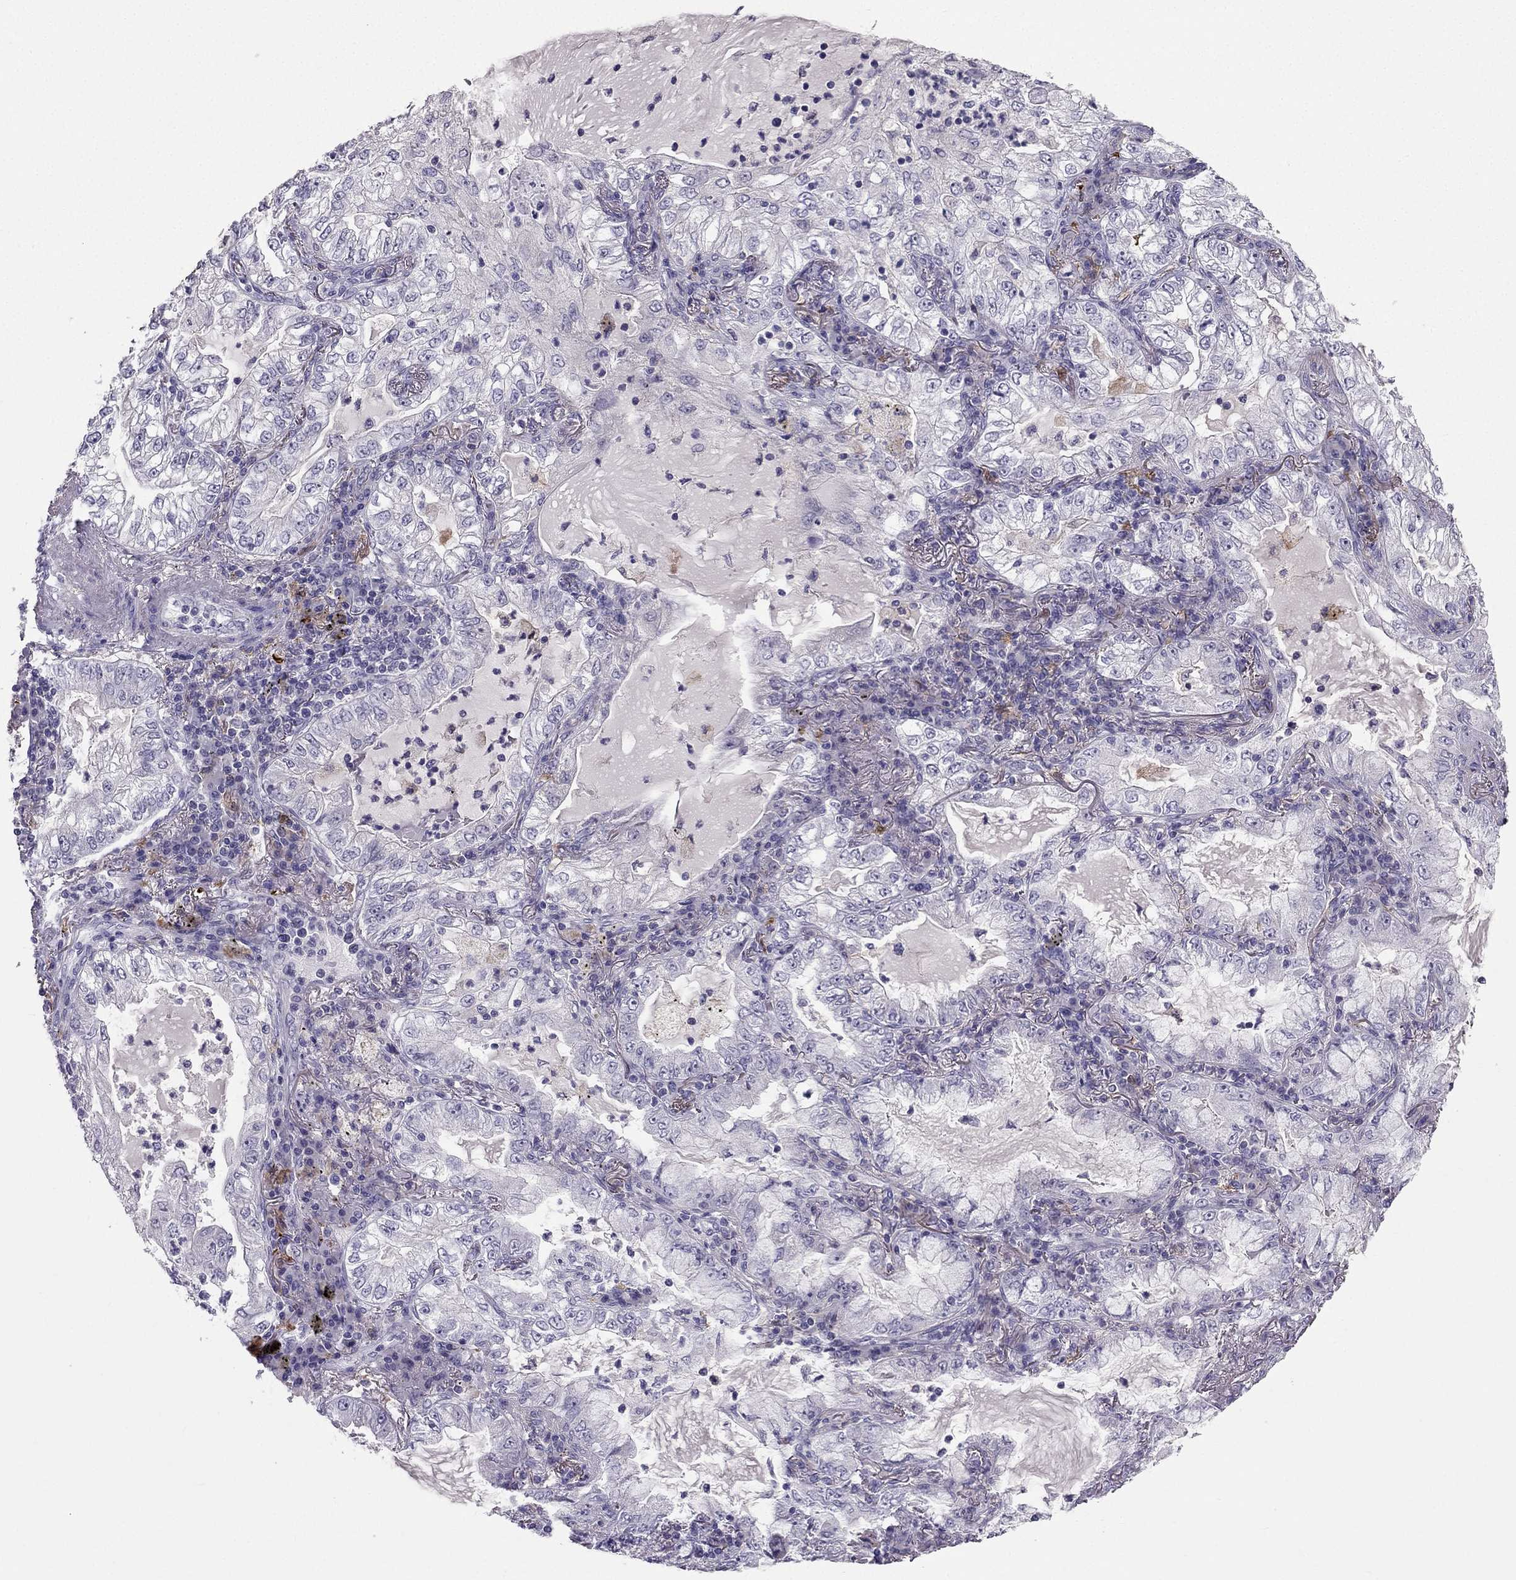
{"staining": {"intensity": "negative", "quantity": "none", "location": "none"}, "tissue": "lung cancer", "cell_type": "Tumor cells", "image_type": "cancer", "snomed": [{"axis": "morphology", "description": "Adenocarcinoma, NOS"}, {"axis": "topography", "description": "Lung"}], "caption": "This micrograph is of lung cancer stained with immunohistochemistry to label a protein in brown with the nuclei are counter-stained blue. There is no staining in tumor cells.", "gene": "LMTK3", "patient": {"sex": "female", "age": 73}}